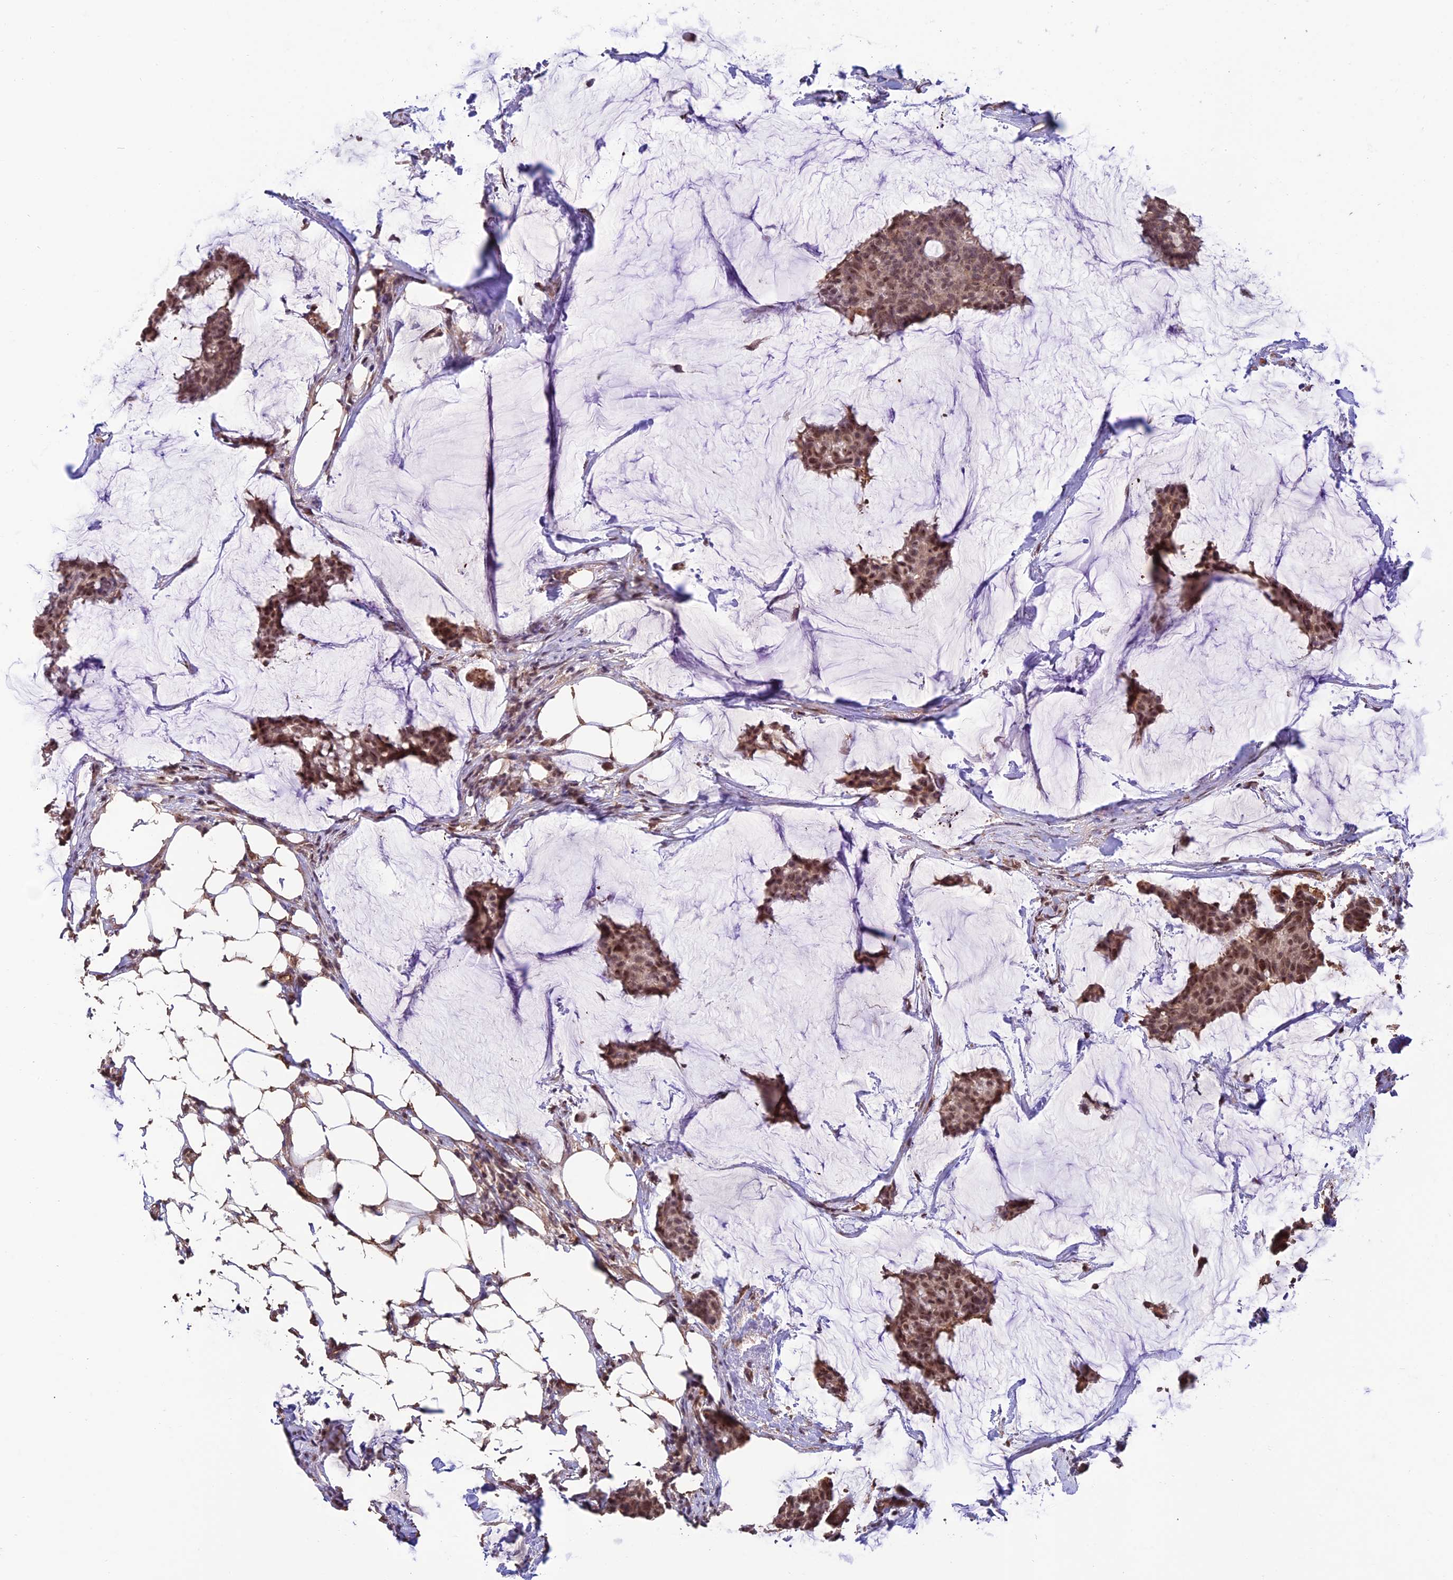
{"staining": {"intensity": "moderate", "quantity": ">75%", "location": "nuclear"}, "tissue": "breast cancer", "cell_type": "Tumor cells", "image_type": "cancer", "snomed": [{"axis": "morphology", "description": "Duct carcinoma"}, {"axis": "topography", "description": "Breast"}], "caption": "Tumor cells reveal moderate nuclear staining in about >75% of cells in breast invasive ductal carcinoma.", "gene": "CABIN1", "patient": {"sex": "female", "age": 93}}